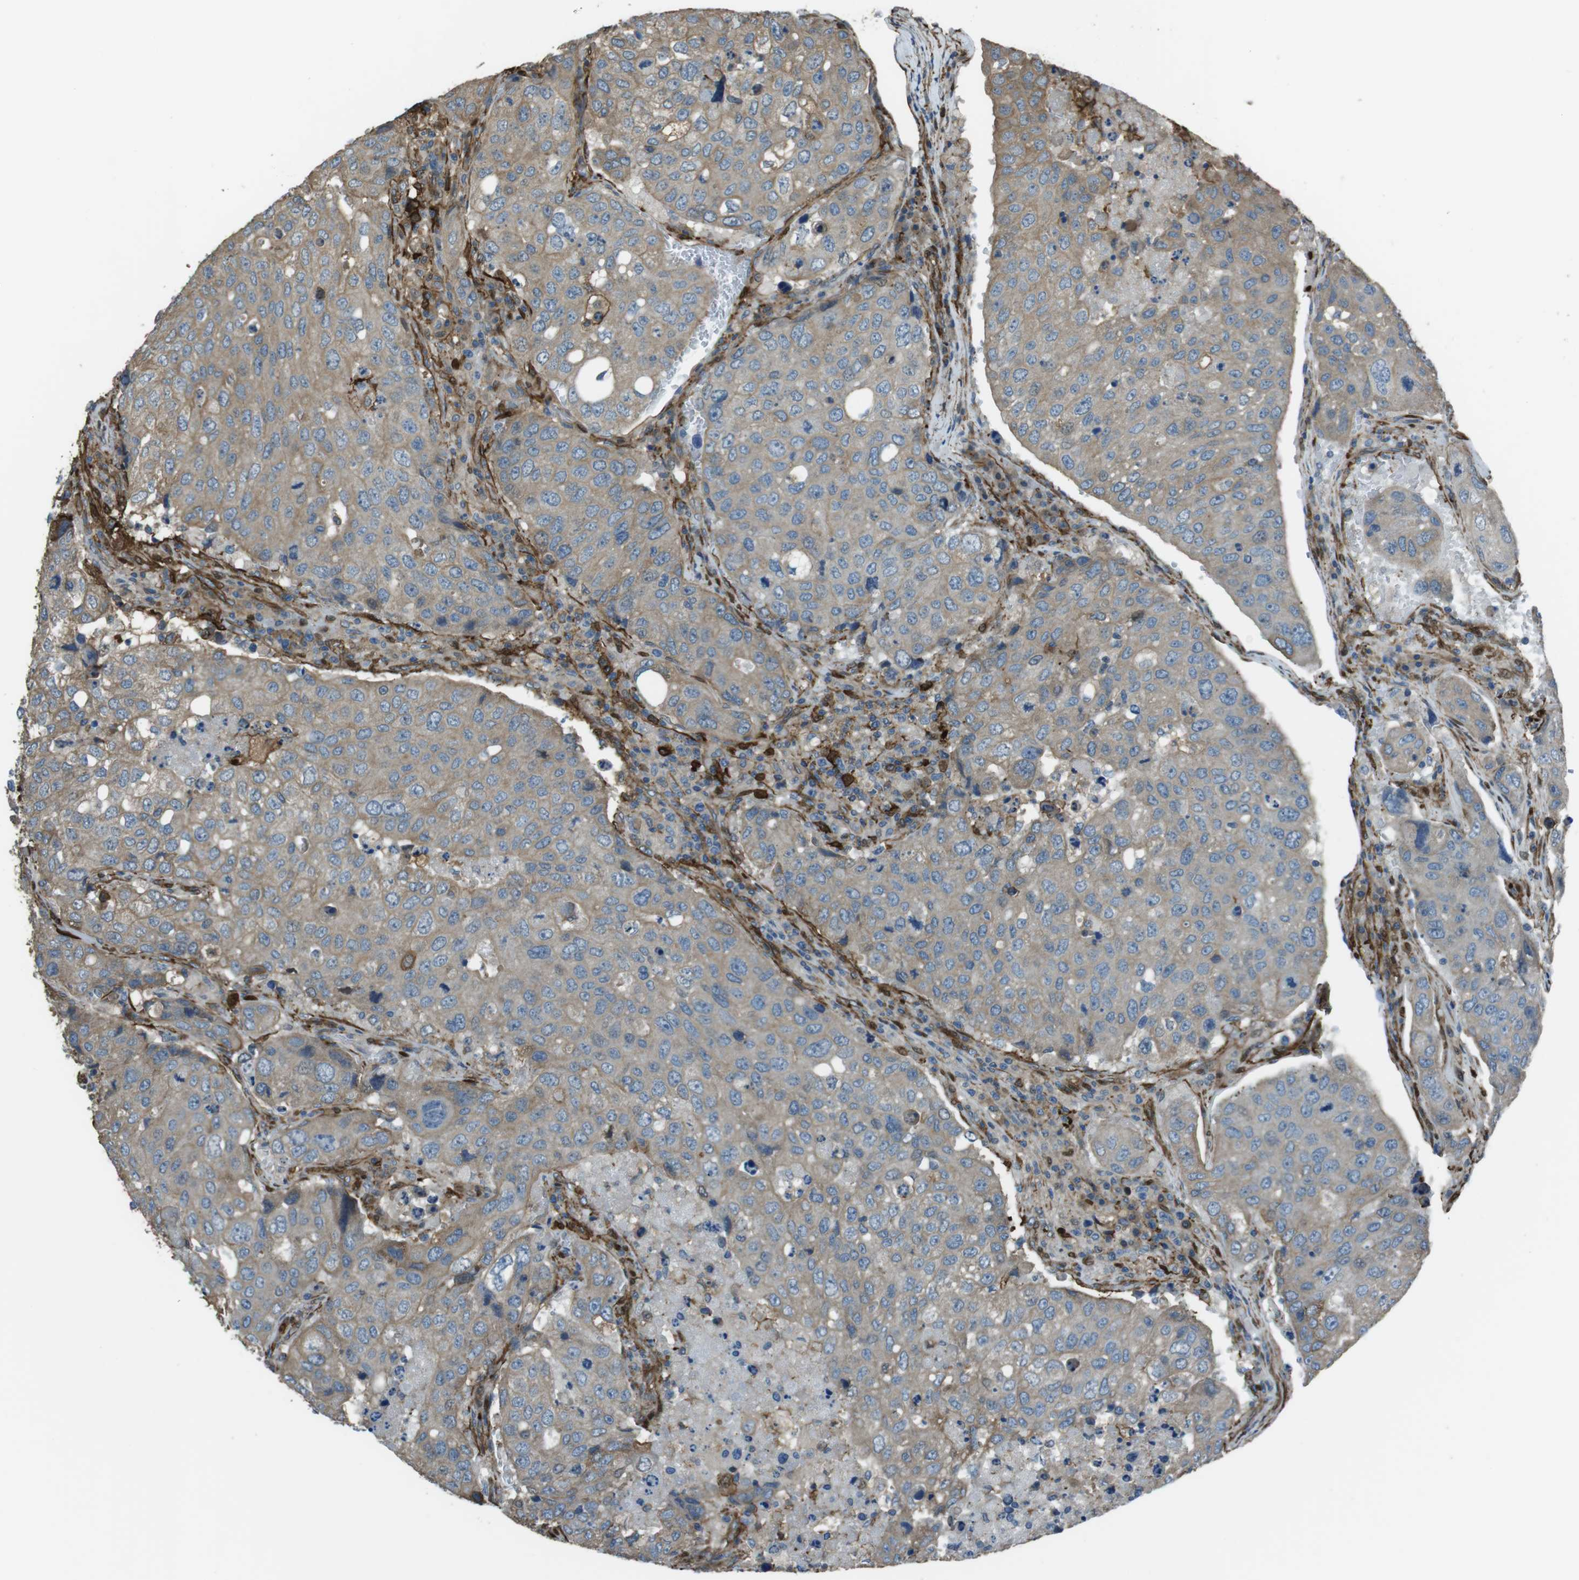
{"staining": {"intensity": "weak", "quantity": ">75%", "location": "cytoplasmic/membranous"}, "tissue": "urothelial cancer", "cell_type": "Tumor cells", "image_type": "cancer", "snomed": [{"axis": "morphology", "description": "Urothelial carcinoma, High grade"}, {"axis": "topography", "description": "Lymph node"}, {"axis": "topography", "description": "Urinary bladder"}], "caption": "An image of human urothelial cancer stained for a protein demonstrates weak cytoplasmic/membranous brown staining in tumor cells. The protein is stained brown, and the nuclei are stained in blue (DAB (3,3'-diaminobenzidine) IHC with brightfield microscopy, high magnification).", "gene": "SFT2D1", "patient": {"sex": "male", "age": 51}}